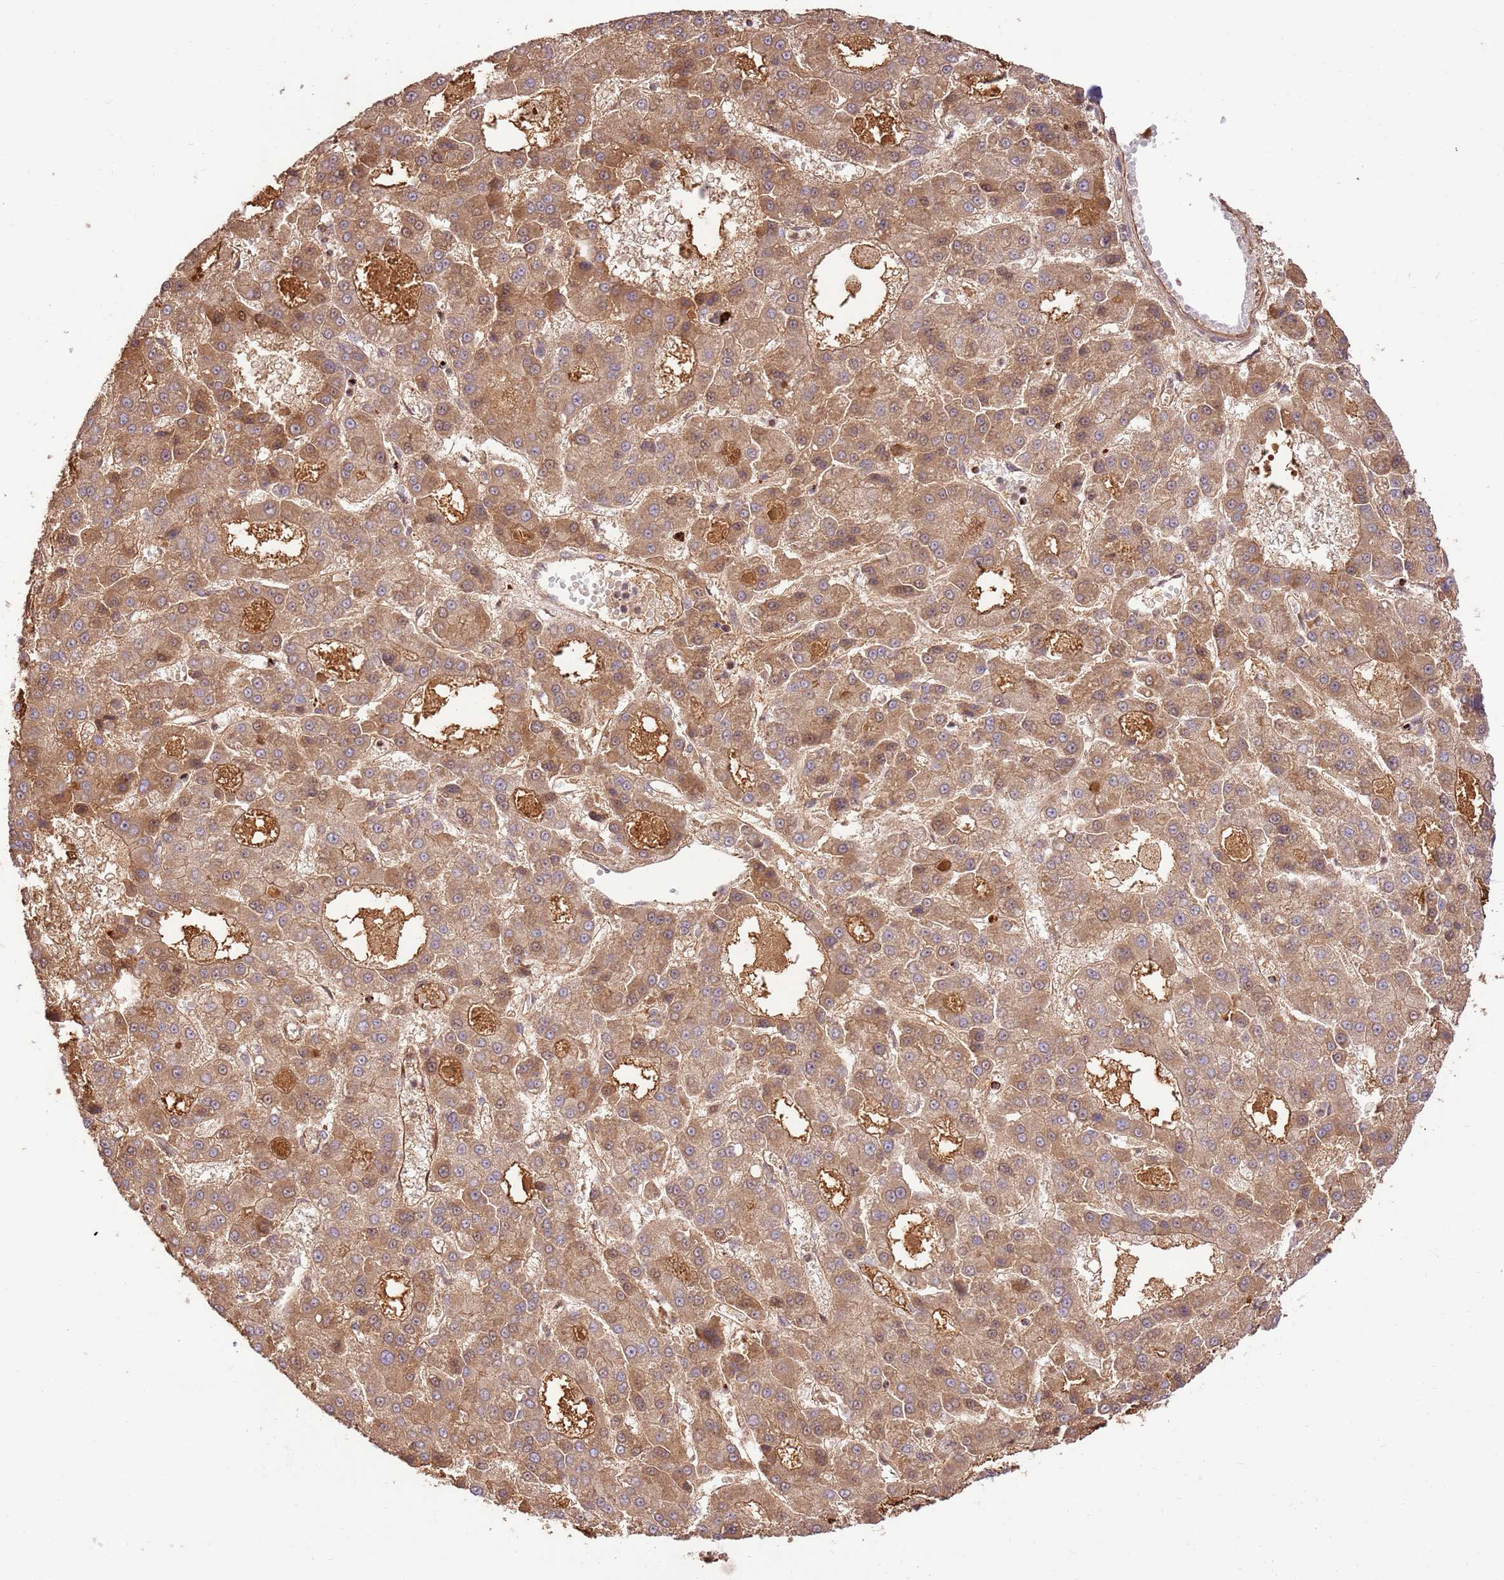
{"staining": {"intensity": "moderate", "quantity": ">75%", "location": "cytoplasmic/membranous"}, "tissue": "liver cancer", "cell_type": "Tumor cells", "image_type": "cancer", "snomed": [{"axis": "morphology", "description": "Carcinoma, Hepatocellular, NOS"}, {"axis": "topography", "description": "Liver"}], "caption": "Immunohistochemistry (IHC) micrograph of neoplastic tissue: human hepatocellular carcinoma (liver) stained using IHC exhibits medium levels of moderate protein expression localized specifically in the cytoplasmic/membranous of tumor cells, appearing as a cytoplasmic/membranous brown color.", "gene": "KATNAL2", "patient": {"sex": "male", "age": 70}}